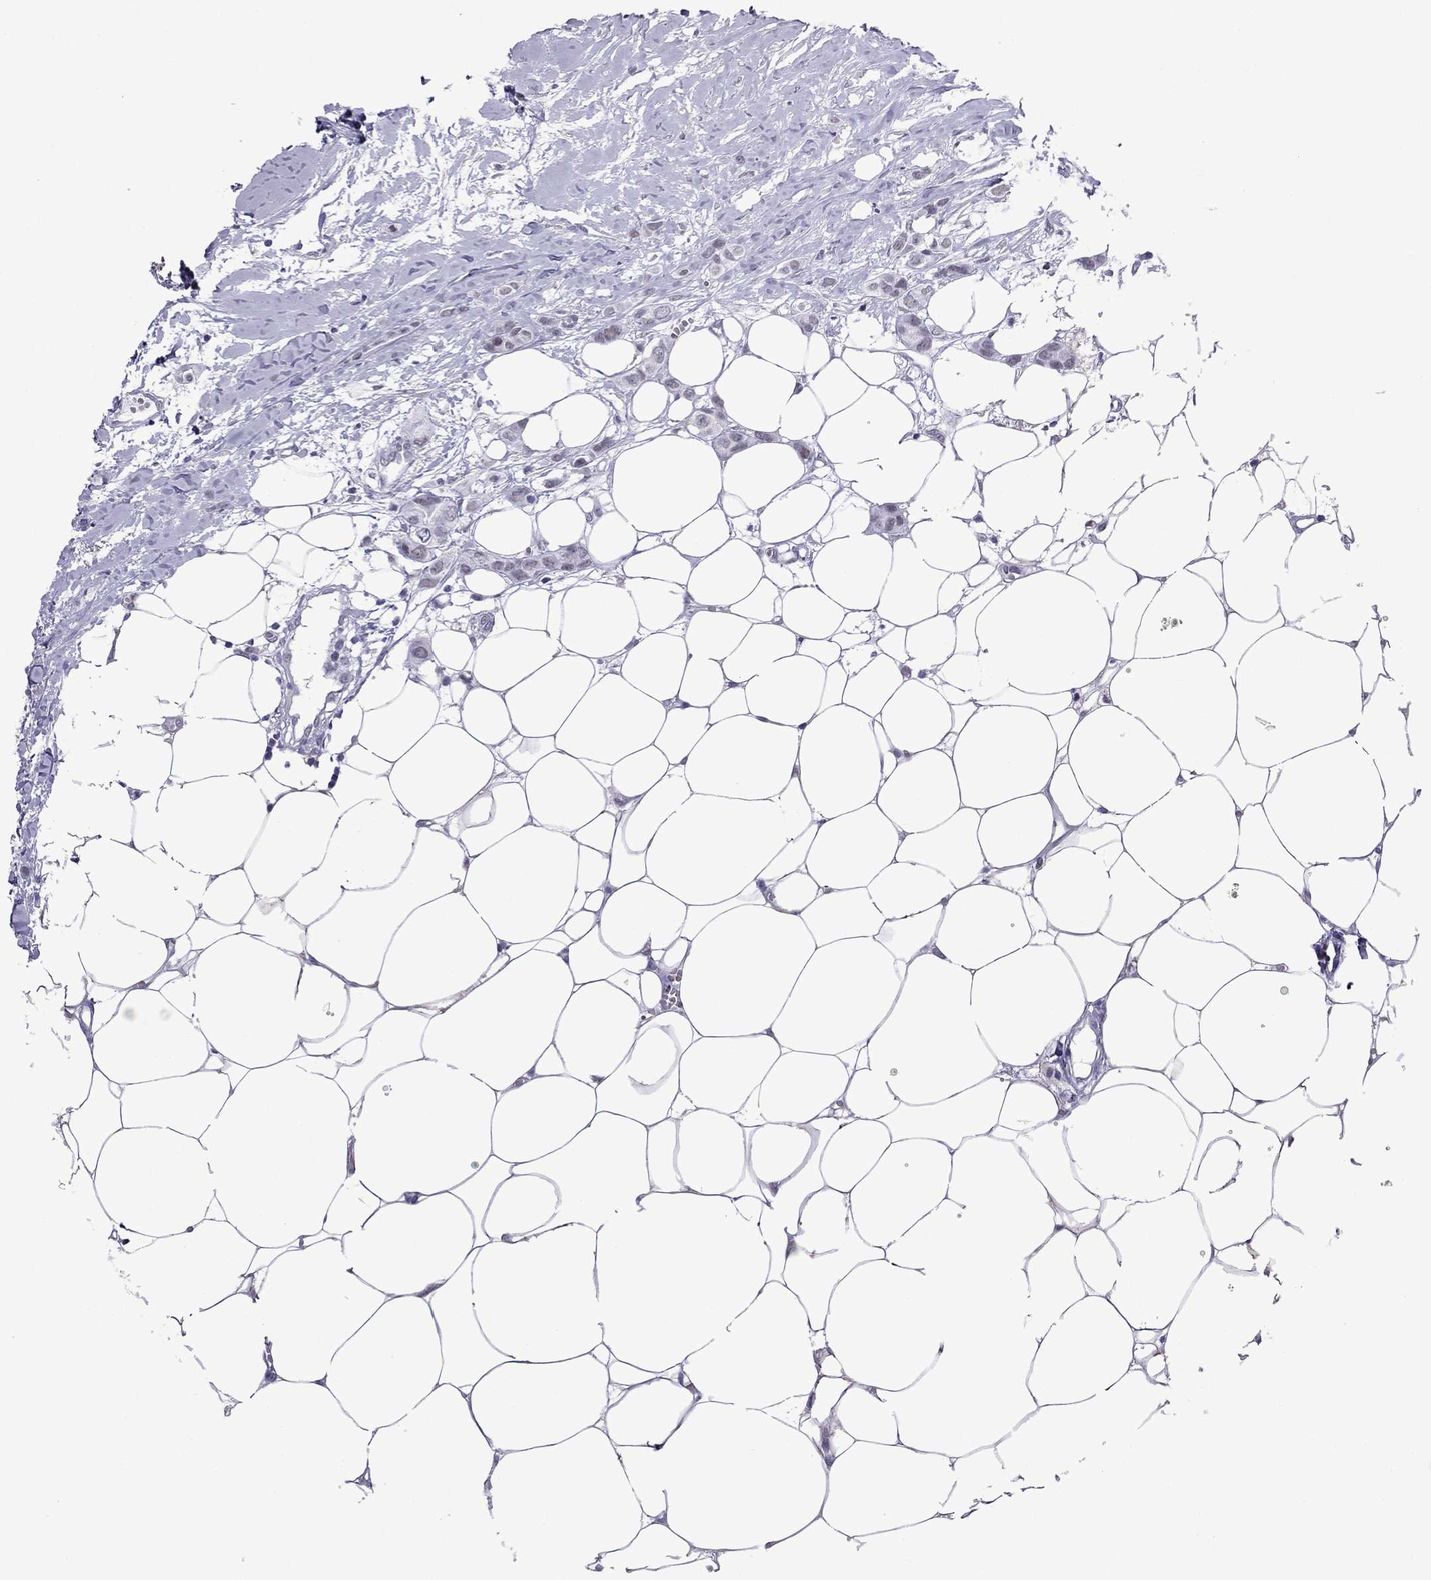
{"staining": {"intensity": "negative", "quantity": "none", "location": "none"}, "tissue": "breast cancer", "cell_type": "Tumor cells", "image_type": "cancer", "snomed": [{"axis": "morphology", "description": "Duct carcinoma"}, {"axis": "topography", "description": "Breast"}], "caption": "DAB immunohistochemical staining of breast intraductal carcinoma exhibits no significant positivity in tumor cells.", "gene": "ZNF646", "patient": {"sex": "female", "age": 85}}